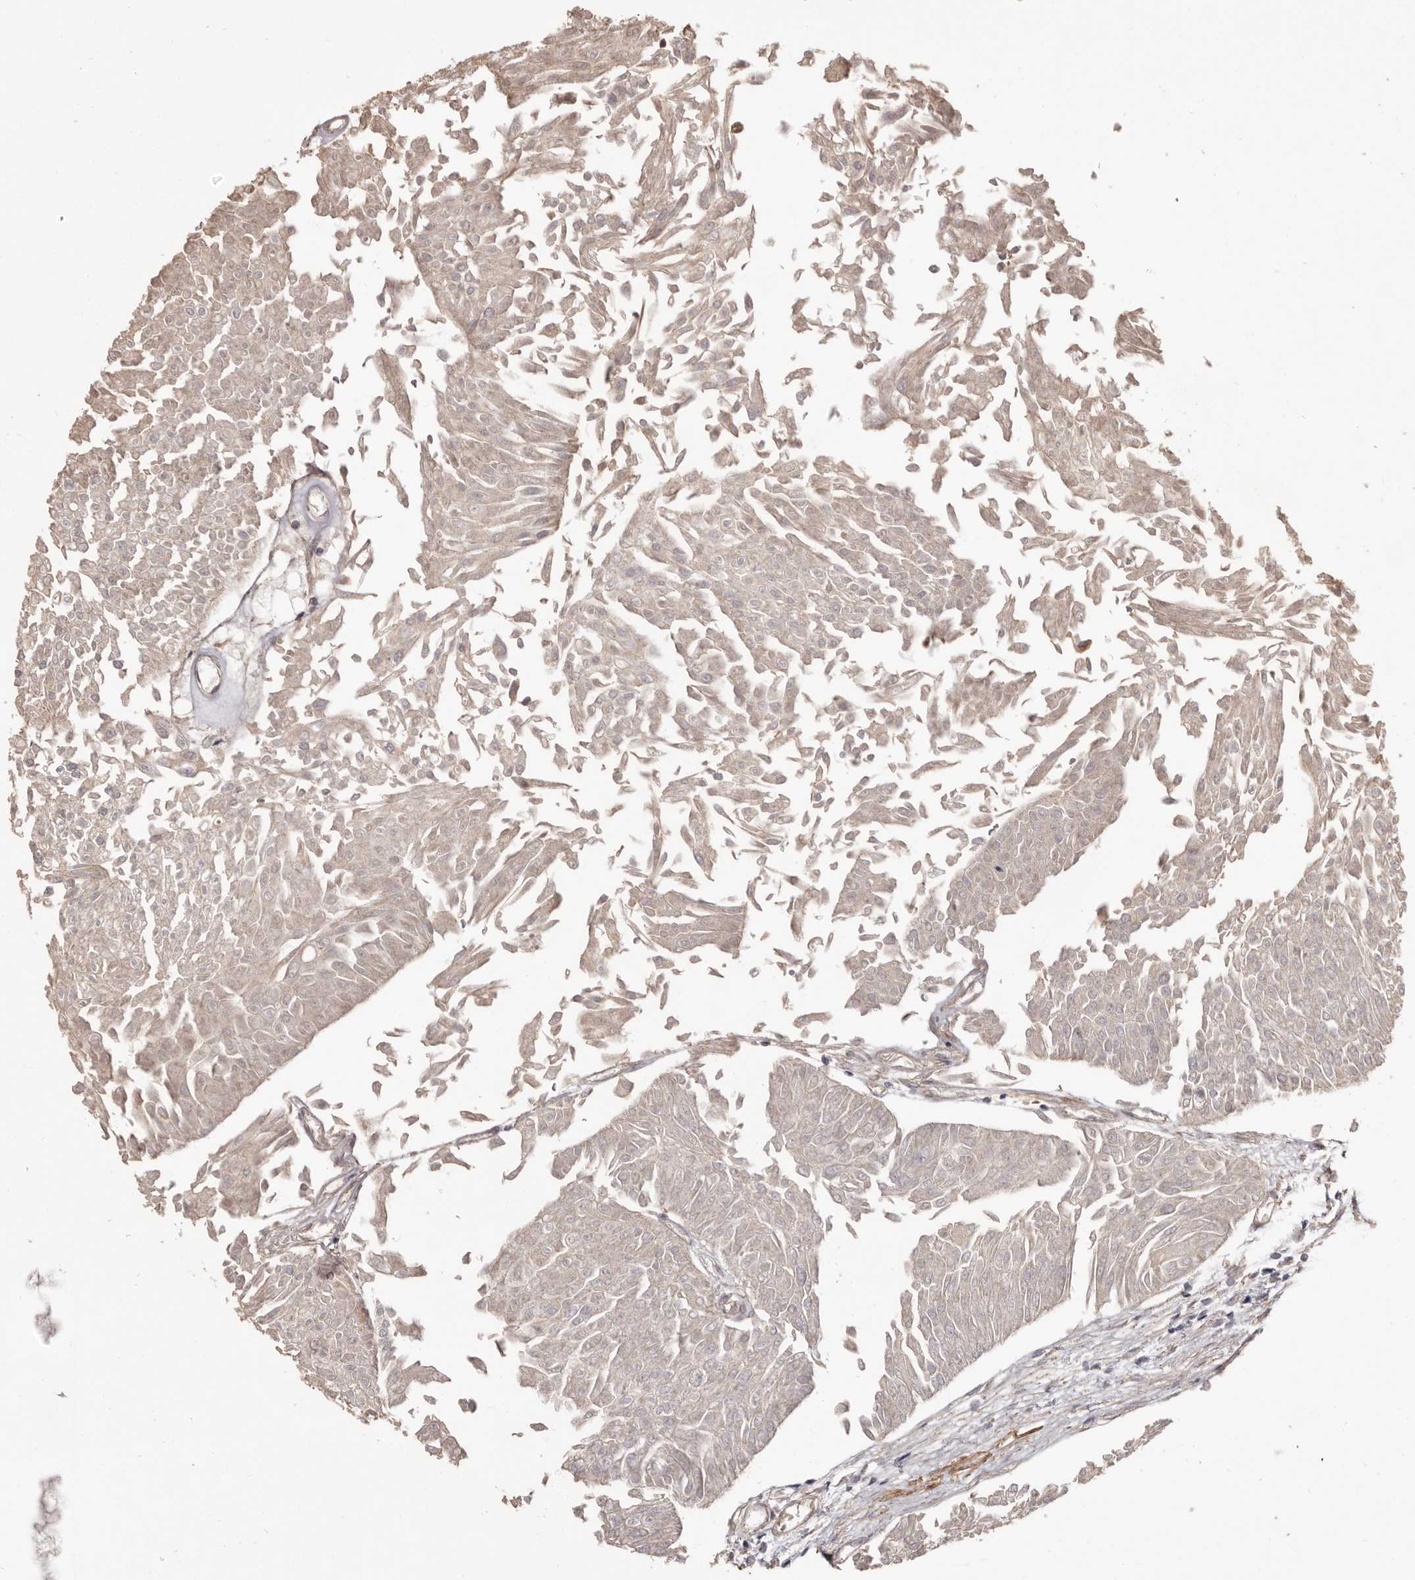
{"staining": {"intensity": "weak", "quantity": "25%-75%", "location": "cytoplasmic/membranous"}, "tissue": "urothelial cancer", "cell_type": "Tumor cells", "image_type": "cancer", "snomed": [{"axis": "morphology", "description": "Urothelial carcinoma, Low grade"}, {"axis": "topography", "description": "Urinary bladder"}], "caption": "Immunohistochemical staining of human urothelial cancer reveals low levels of weak cytoplasmic/membranous staining in approximately 25%-75% of tumor cells.", "gene": "HRH1", "patient": {"sex": "male", "age": 67}}